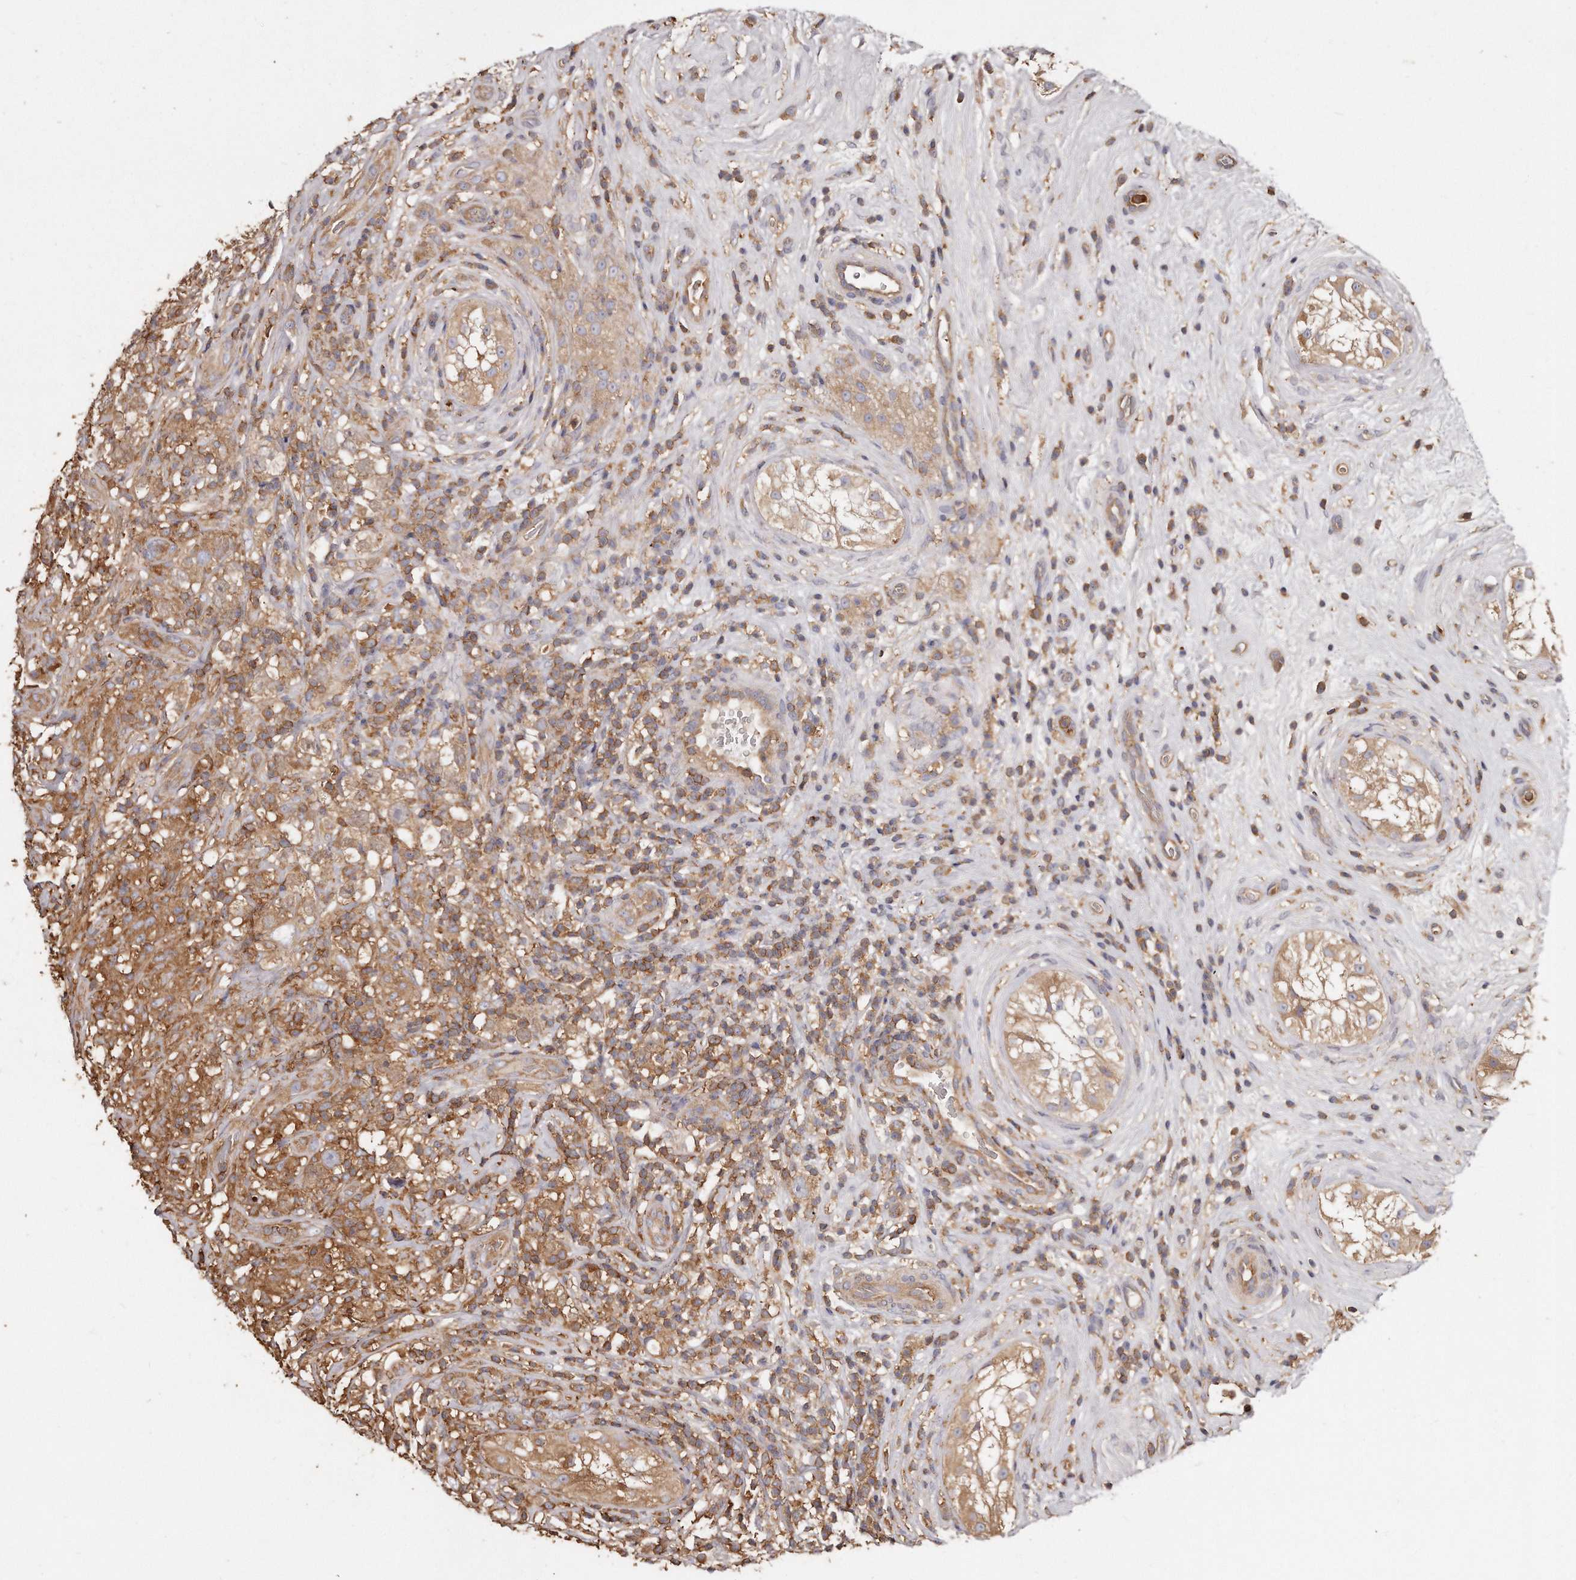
{"staining": {"intensity": "moderate", "quantity": ">75%", "location": "cytoplasmic/membranous"}, "tissue": "testis cancer", "cell_type": "Tumor cells", "image_type": "cancer", "snomed": [{"axis": "morphology", "description": "Seminoma, NOS"}, {"axis": "topography", "description": "Testis"}], "caption": "Testis cancer (seminoma) stained with a brown dye reveals moderate cytoplasmic/membranous positive expression in approximately >75% of tumor cells.", "gene": "CAP1", "patient": {"sex": "male", "age": 49}}